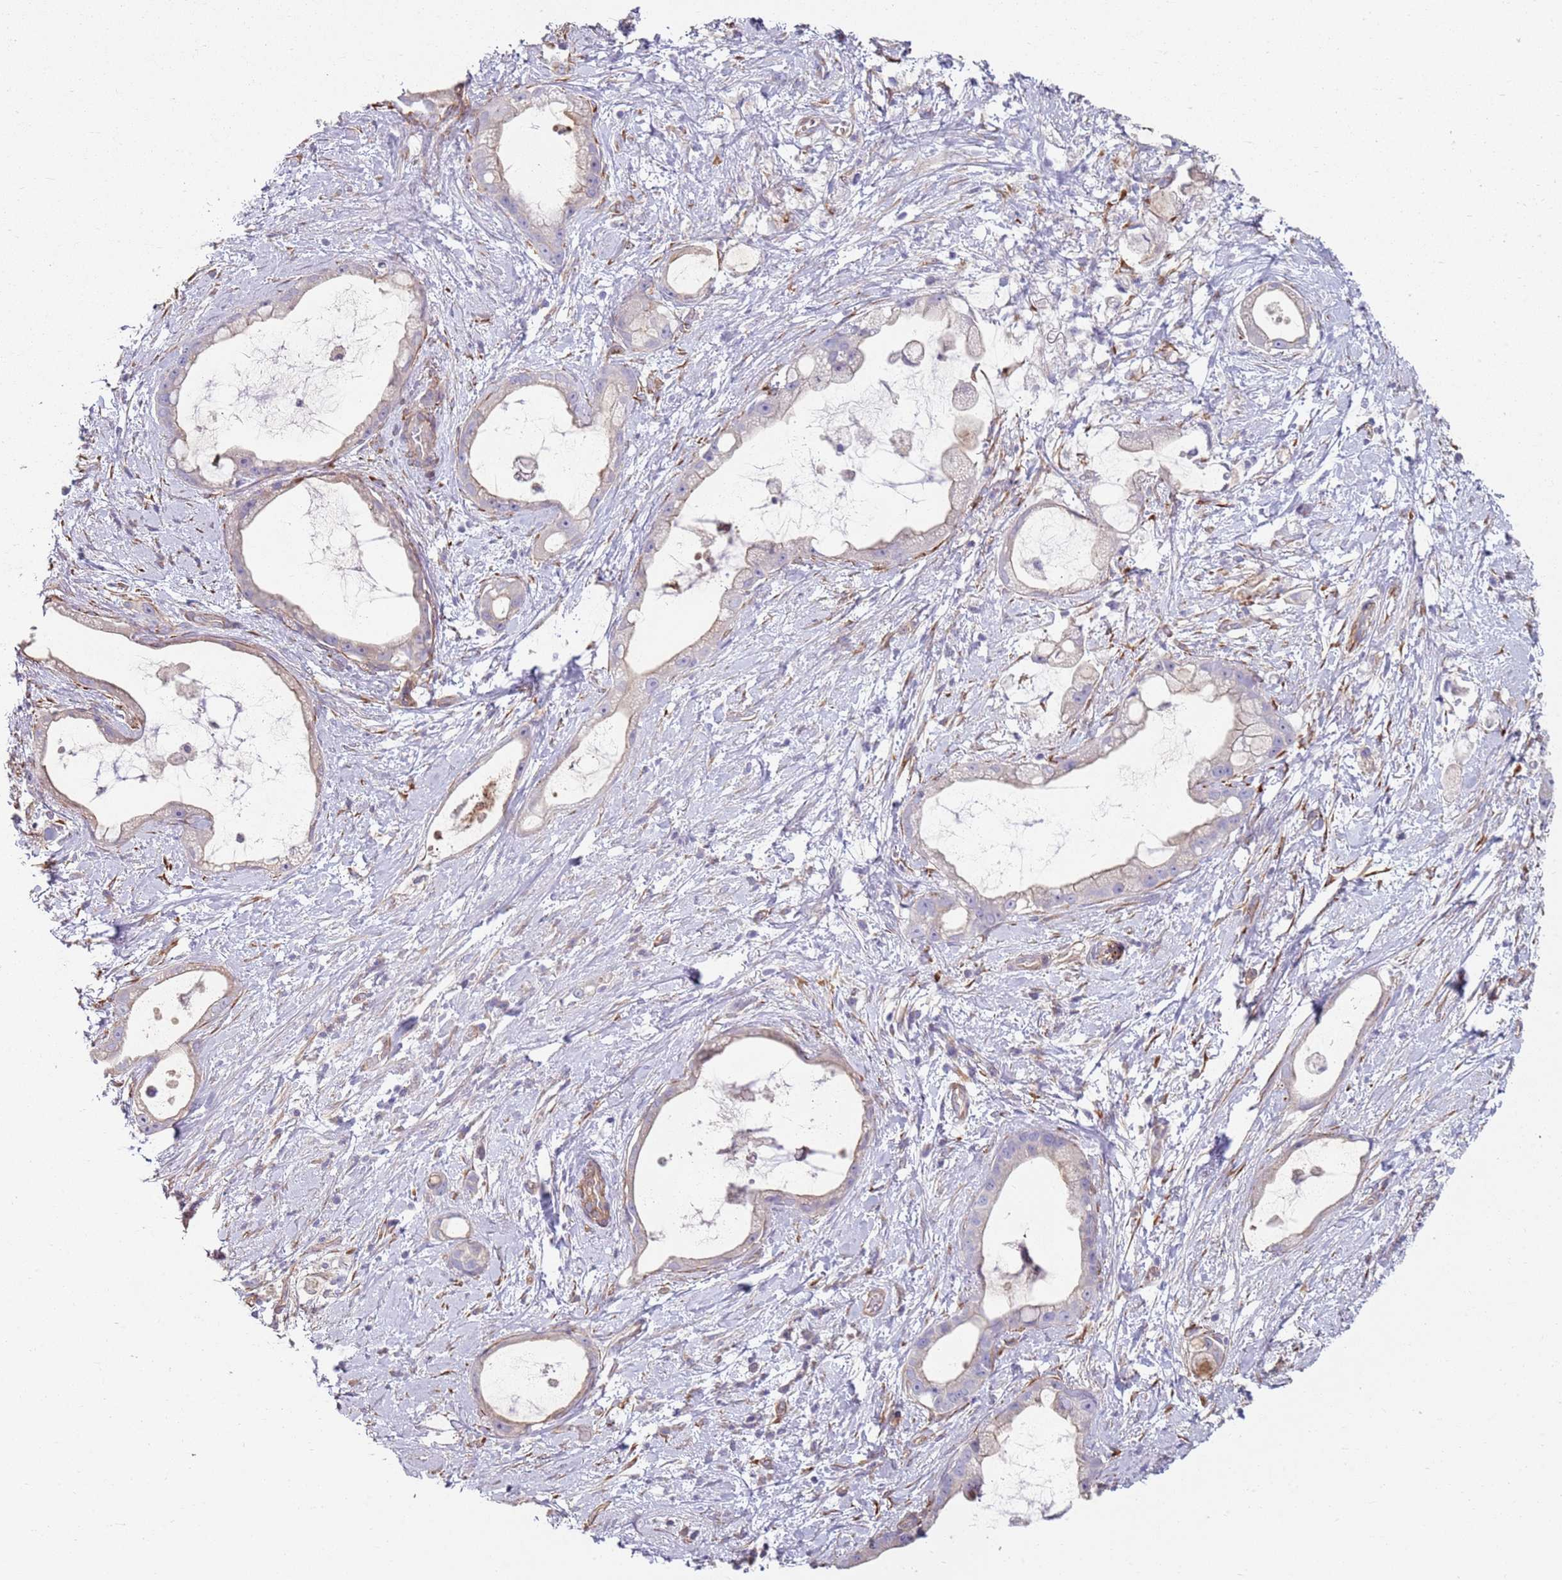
{"staining": {"intensity": "negative", "quantity": "none", "location": "none"}, "tissue": "stomach cancer", "cell_type": "Tumor cells", "image_type": "cancer", "snomed": [{"axis": "morphology", "description": "Adenocarcinoma, NOS"}, {"axis": "topography", "description": "Stomach"}], "caption": "This image is of stomach adenocarcinoma stained with immunohistochemistry to label a protein in brown with the nuclei are counter-stained blue. There is no expression in tumor cells.", "gene": "PHLPP2", "patient": {"sex": "male", "age": 55}}